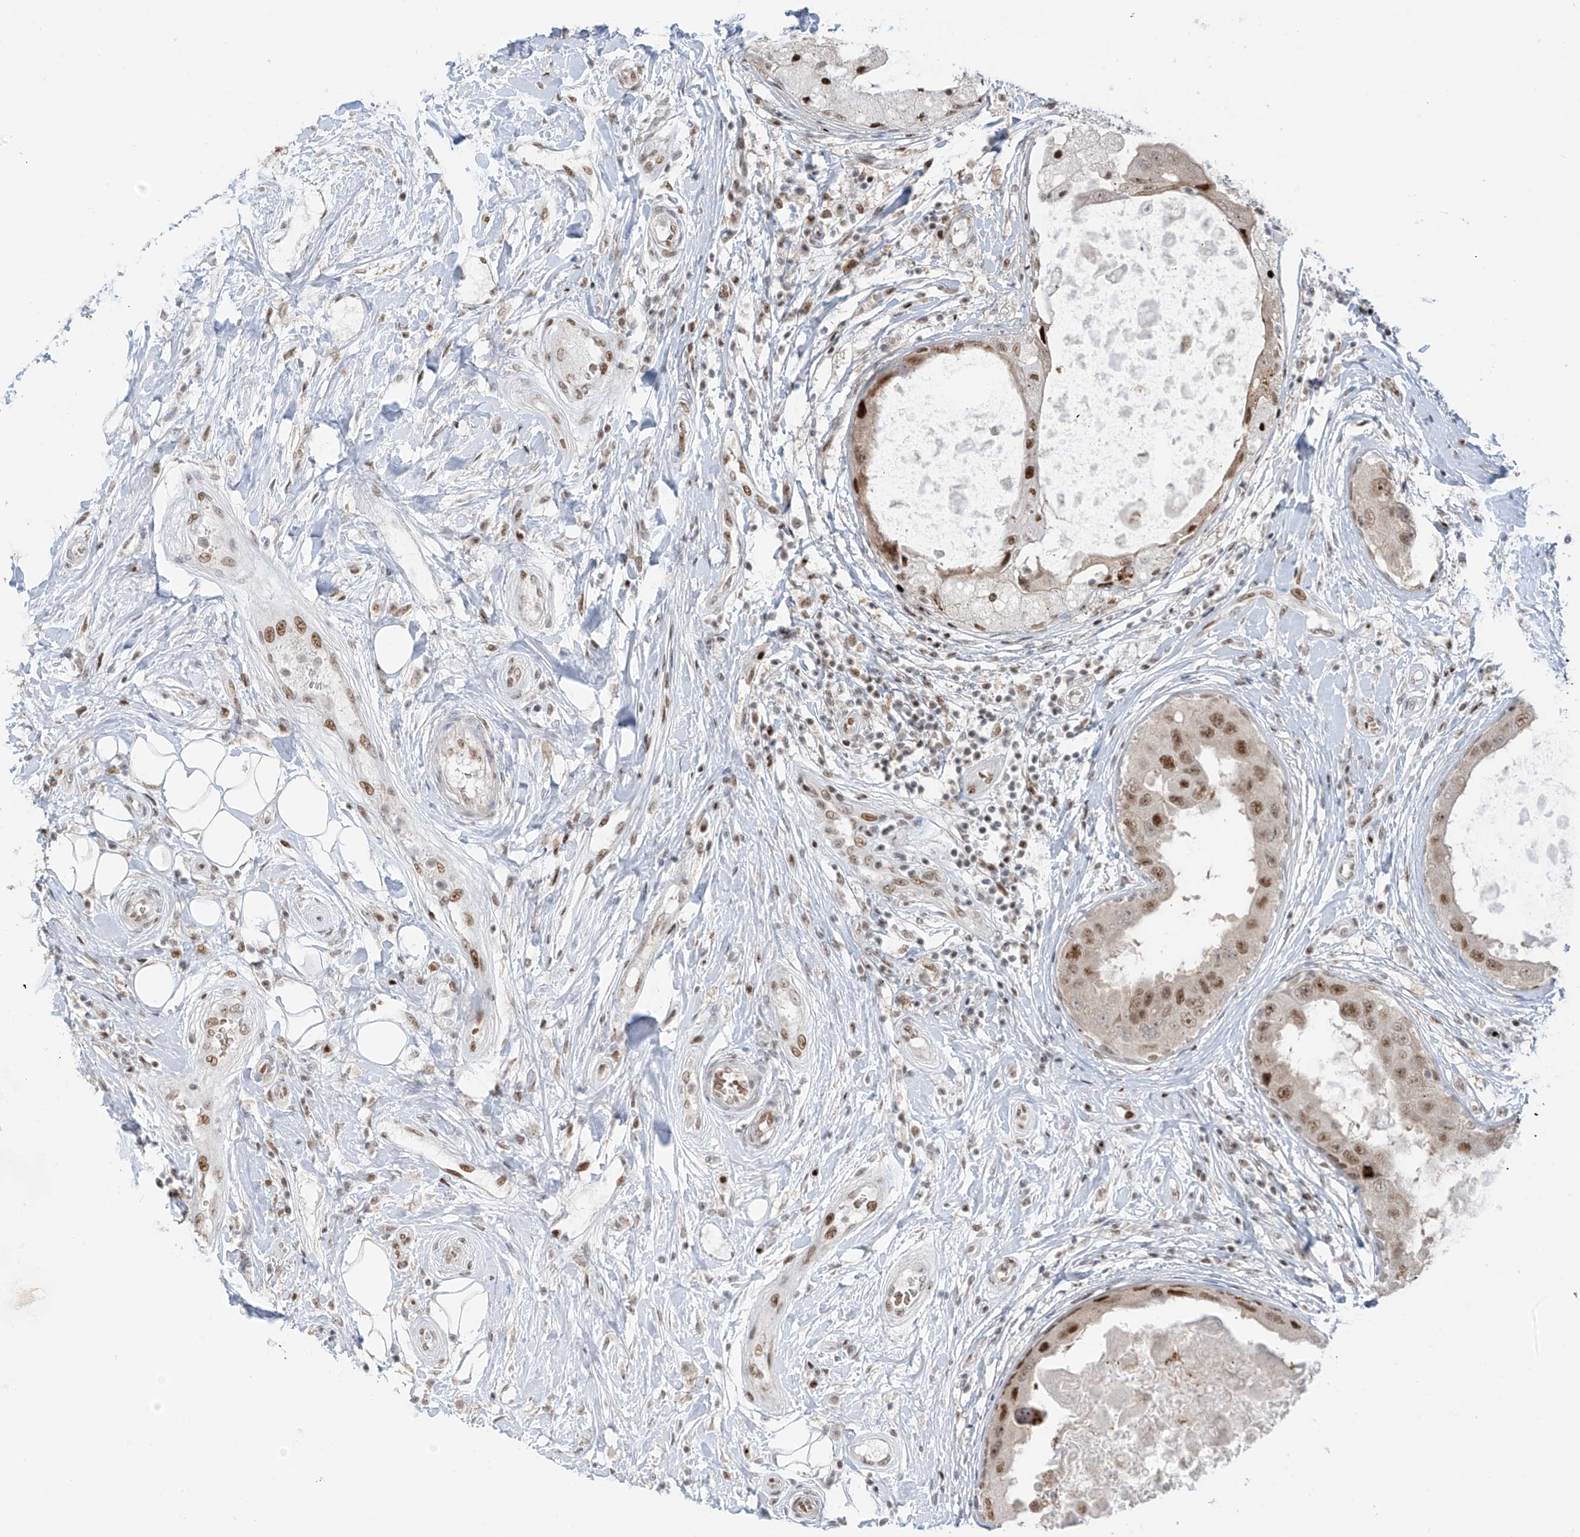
{"staining": {"intensity": "strong", "quantity": "<25%", "location": "nuclear"}, "tissue": "breast cancer", "cell_type": "Tumor cells", "image_type": "cancer", "snomed": [{"axis": "morphology", "description": "Duct carcinoma"}, {"axis": "topography", "description": "Breast"}], "caption": "Immunohistochemistry photomicrograph of neoplastic tissue: human breast infiltrating ductal carcinoma stained using immunohistochemistry demonstrates medium levels of strong protein expression localized specifically in the nuclear of tumor cells, appearing as a nuclear brown color.", "gene": "ZCWPW2", "patient": {"sex": "female", "age": 27}}